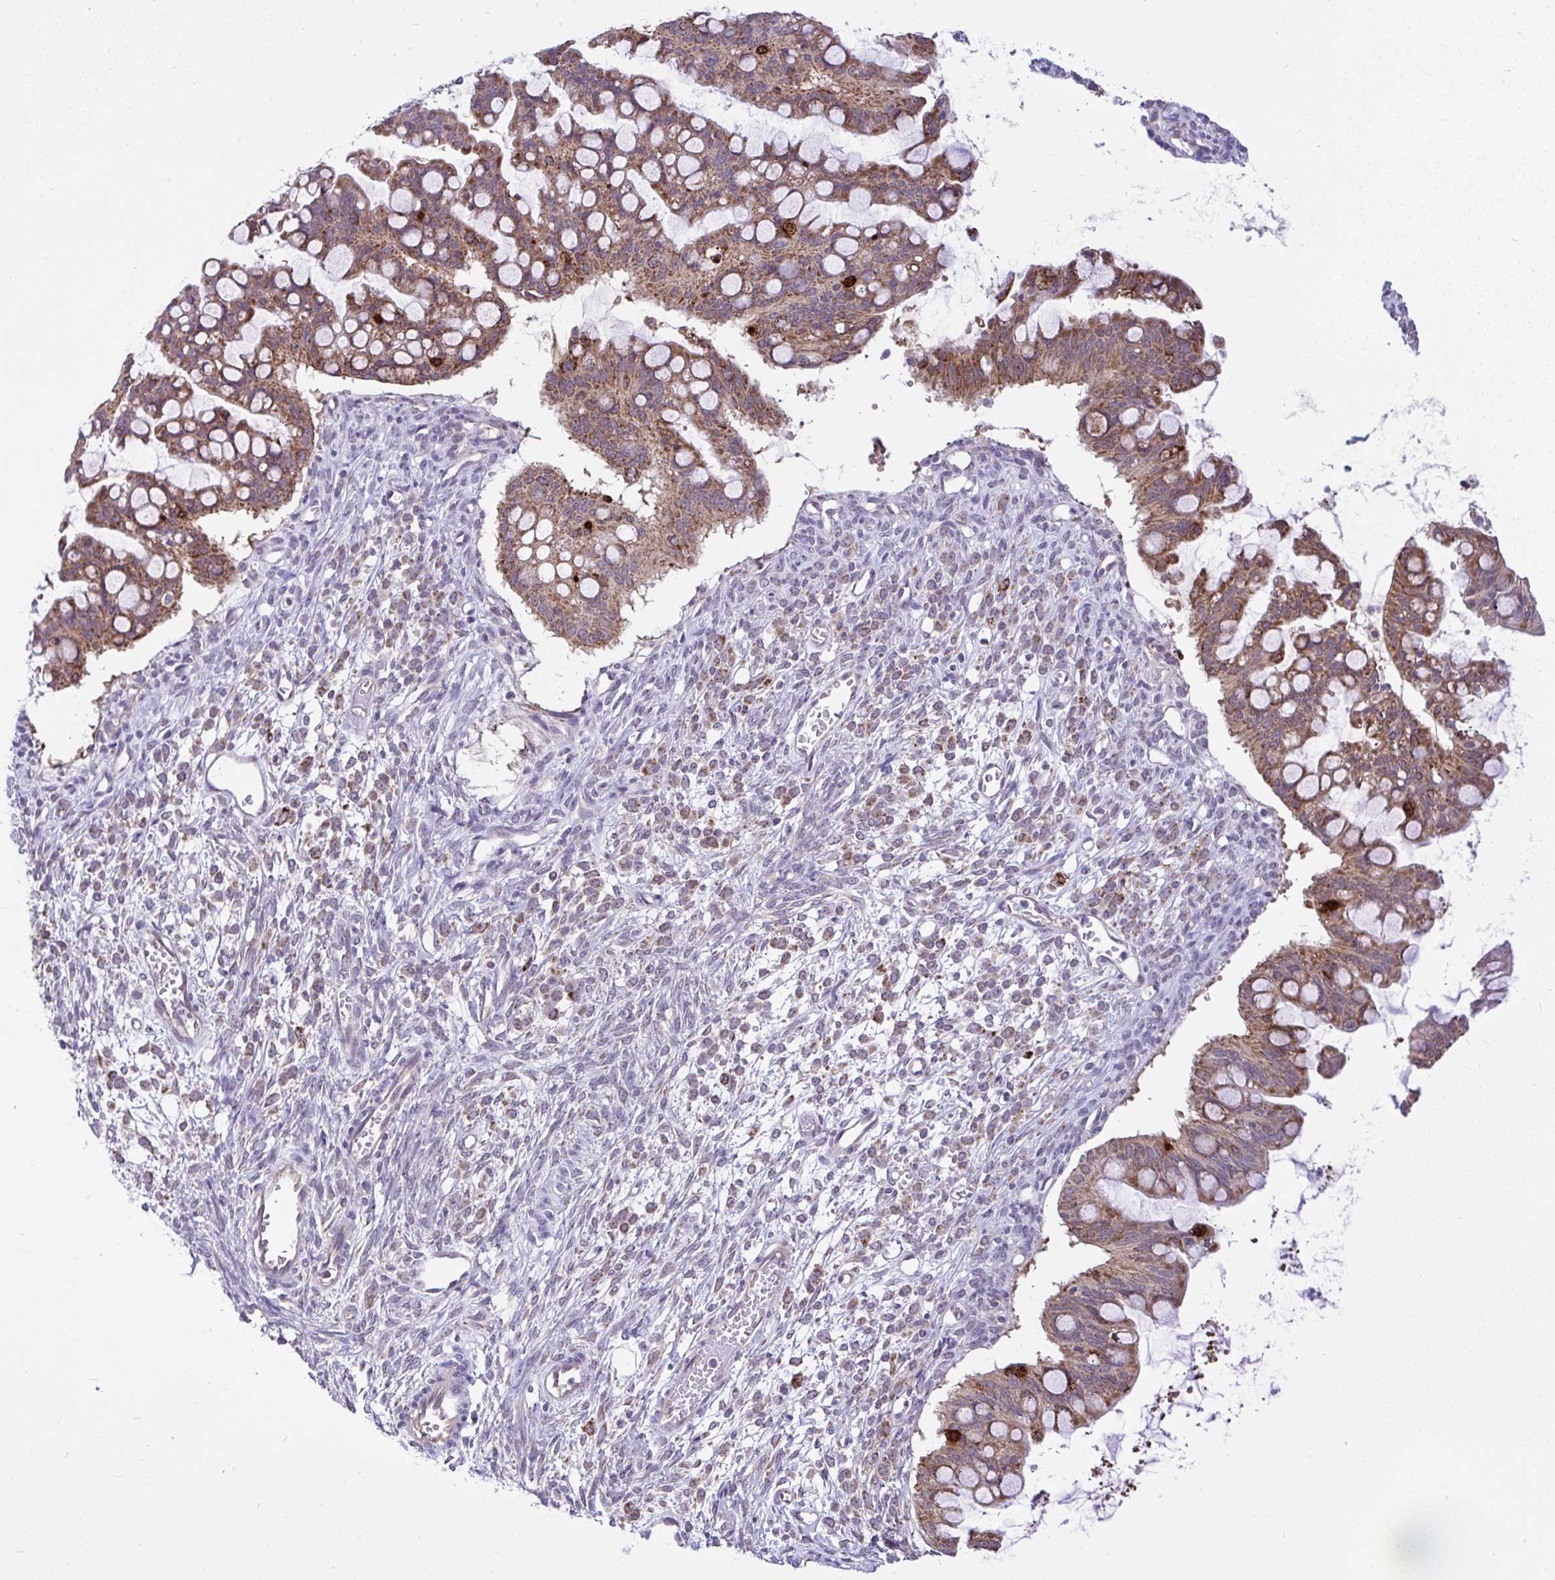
{"staining": {"intensity": "moderate", "quantity": ">75%", "location": "cytoplasmic/membranous"}, "tissue": "ovarian cancer", "cell_type": "Tumor cells", "image_type": "cancer", "snomed": [{"axis": "morphology", "description": "Cystadenocarcinoma, mucinous, NOS"}, {"axis": "topography", "description": "Ovary"}], "caption": "Ovarian cancer (mucinous cystadenocarcinoma) was stained to show a protein in brown. There is medium levels of moderate cytoplasmic/membranous staining in about >75% of tumor cells. Immunohistochemistry (ihc) stains the protein of interest in brown and the nuclei are stained blue.", "gene": "PYCR2", "patient": {"sex": "female", "age": 73}}